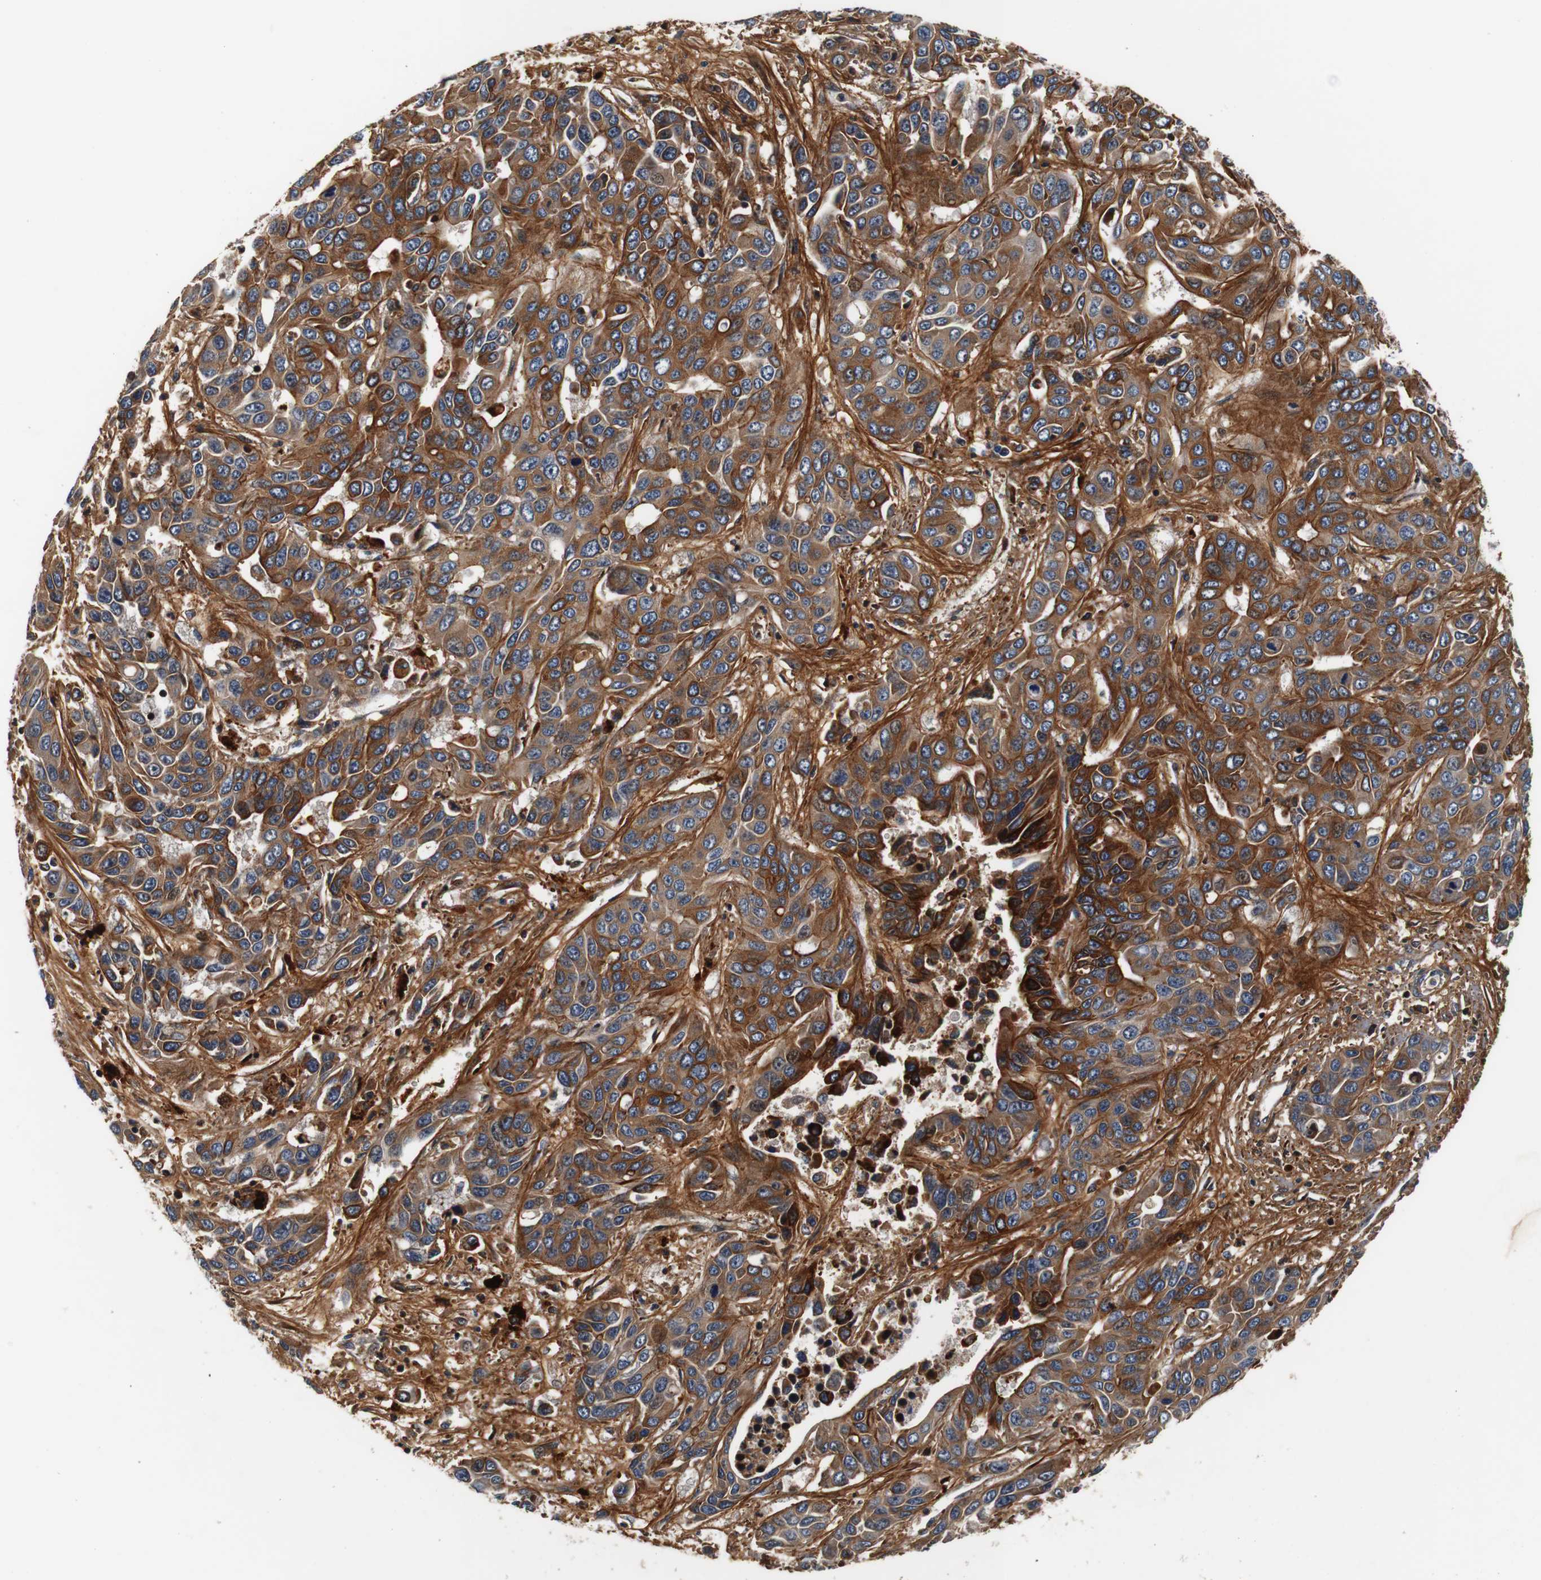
{"staining": {"intensity": "strong", "quantity": ">75%", "location": "cytoplasmic/membranous"}, "tissue": "liver cancer", "cell_type": "Tumor cells", "image_type": "cancer", "snomed": [{"axis": "morphology", "description": "Cholangiocarcinoma"}, {"axis": "topography", "description": "Liver"}], "caption": "Strong cytoplasmic/membranous protein staining is identified in about >75% of tumor cells in liver cancer (cholangiocarcinoma). (brown staining indicates protein expression, while blue staining denotes nuclei).", "gene": "LRP4", "patient": {"sex": "female", "age": 52}}